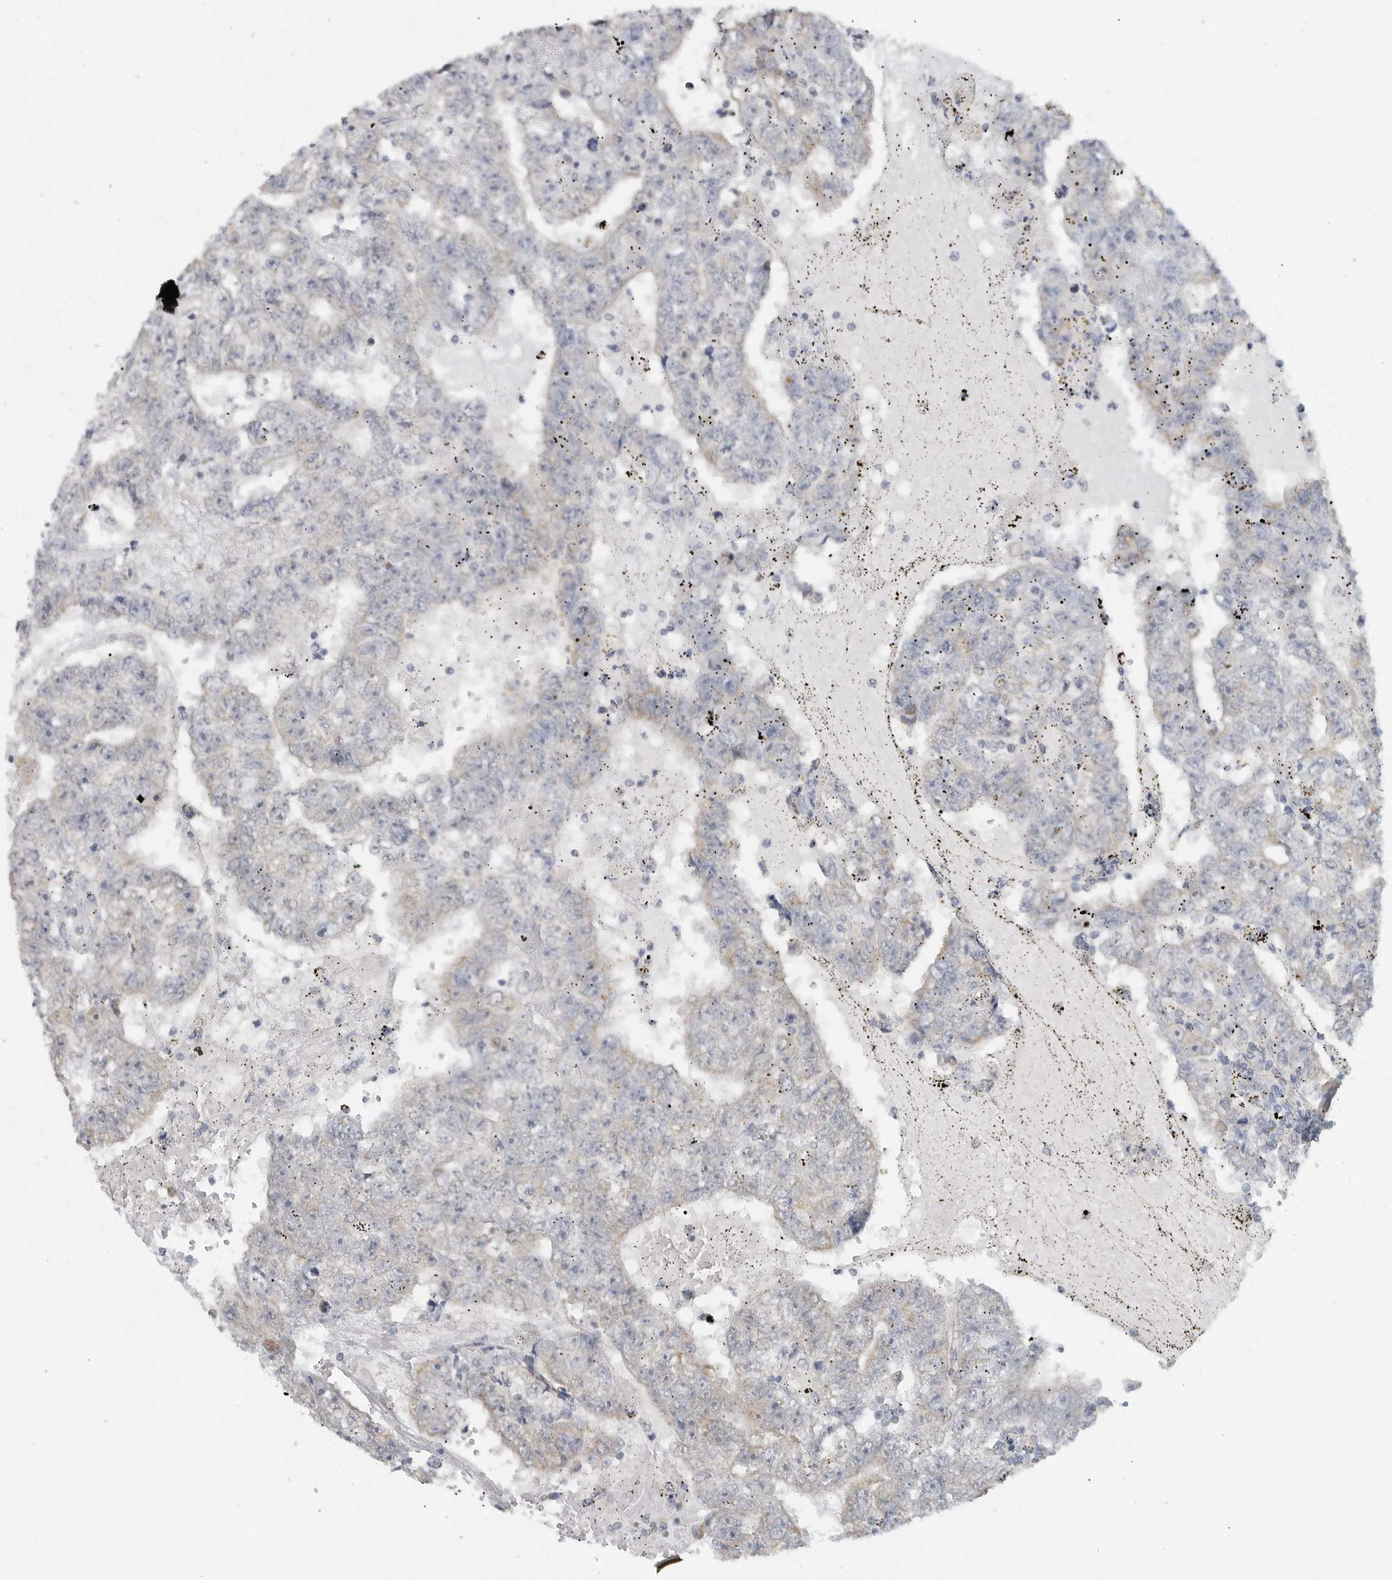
{"staining": {"intensity": "weak", "quantity": "25%-75%", "location": "cytoplasmic/membranous"}, "tissue": "testis cancer", "cell_type": "Tumor cells", "image_type": "cancer", "snomed": [{"axis": "morphology", "description": "Carcinoma, Embryonal, NOS"}, {"axis": "topography", "description": "Testis"}], "caption": "Protein expression analysis of testis cancer (embryonal carcinoma) exhibits weak cytoplasmic/membranous positivity in approximately 25%-75% of tumor cells. (Brightfield microscopy of DAB IHC at high magnification).", "gene": "IL12RB2", "patient": {"sex": "male", "age": 25}}